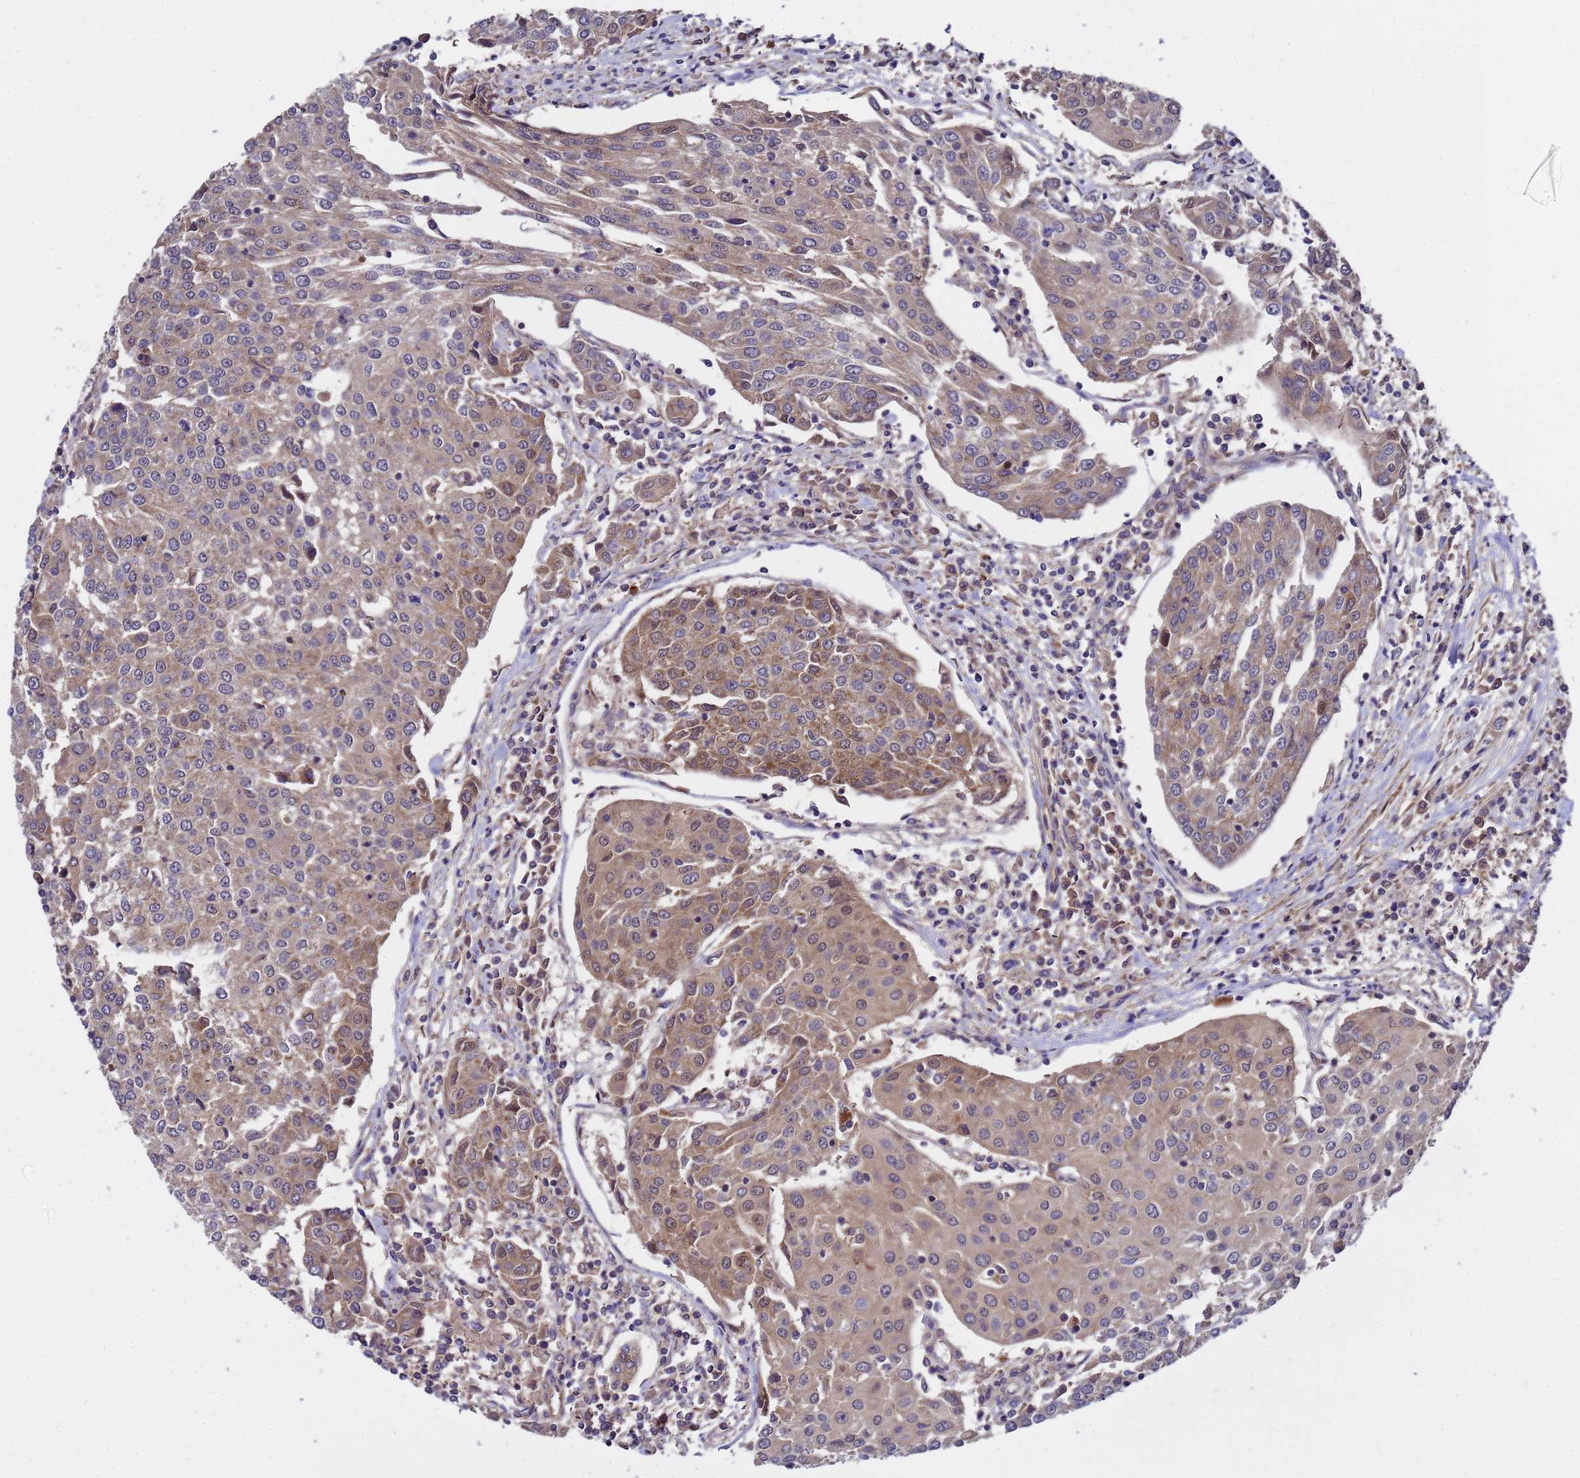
{"staining": {"intensity": "moderate", "quantity": "25%-75%", "location": "cytoplasmic/membranous"}, "tissue": "urothelial cancer", "cell_type": "Tumor cells", "image_type": "cancer", "snomed": [{"axis": "morphology", "description": "Urothelial carcinoma, High grade"}, {"axis": "topography", "description": "Urinary bladder"}], "caption": "DAB (3,3'-diaminobenzidine) immunohistochemical staining of human urothelial cancer displays moderate cytoplasmic/membranous protein positivity in approximately 25%-75% of tumor cells. (DAB (3,3'-diaminobenzidine) IHC, brown staining for protein, blue staining for nuclei).", "gene": "GSTCD", "patient": {"sex": "female", "age": 85}}